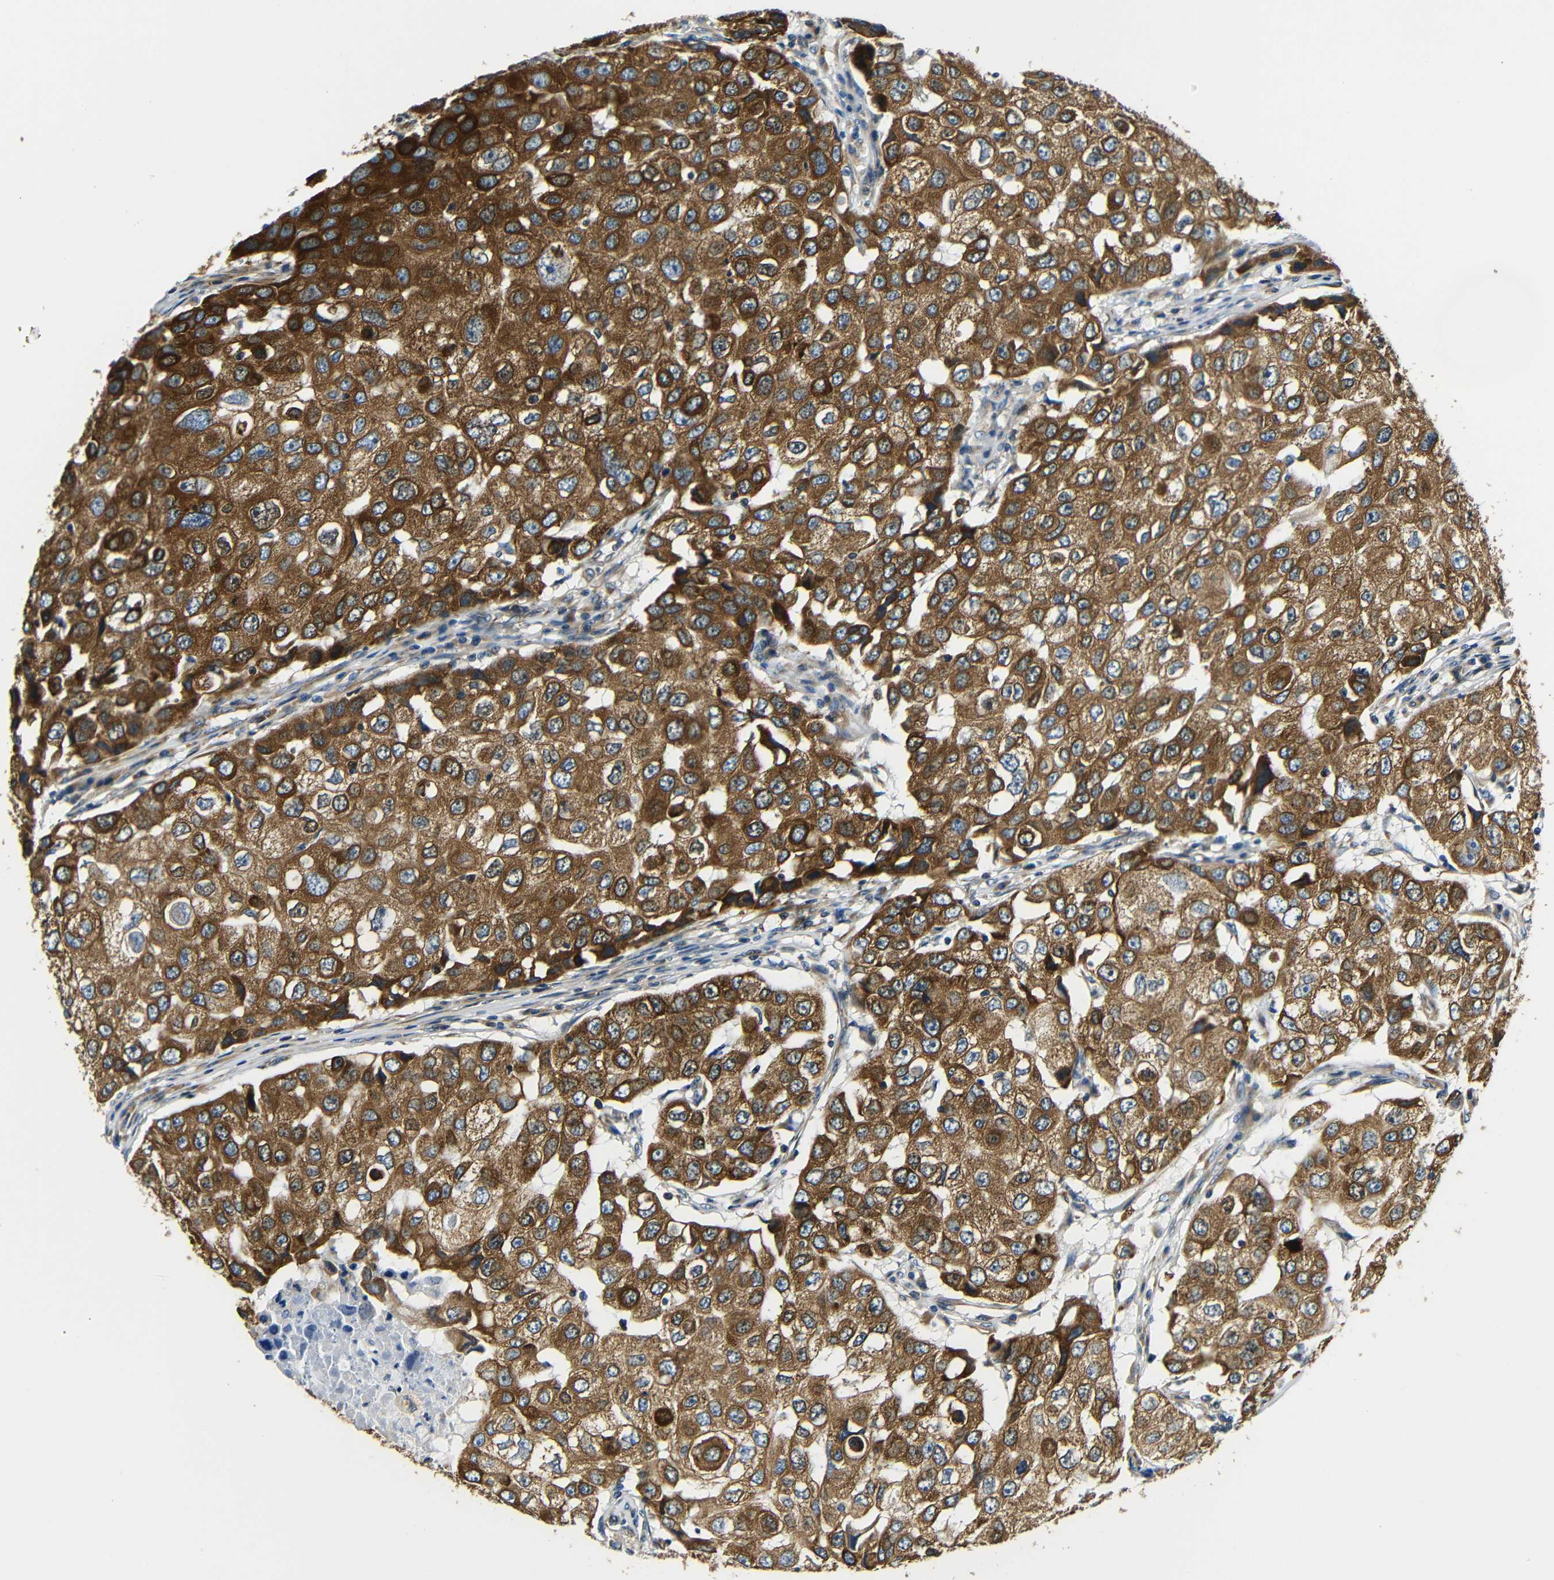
{"staining": {"intensity": "strong", "quantity": ">75%", "location": "cytoplasmic/membranous"}, "tissue": "breast cancer", "cell_type": "Tumor cells", "image_type": "cancer", "snomed": [{"axis": "morphology", "description": "Duct carcinoma"}, {"axis": "topography", "description": "Breast"}], "caption": "This image reveals breast cancer stained with immunohistochemistry (IHC) to label a protein in brown. The cytoplasmic/membranous of tumor cells show strong positivity for the protein. Nuclei are counter-stained blue.", "gene": "VAPB", "patient": {"sex": "female", "age": 27}}